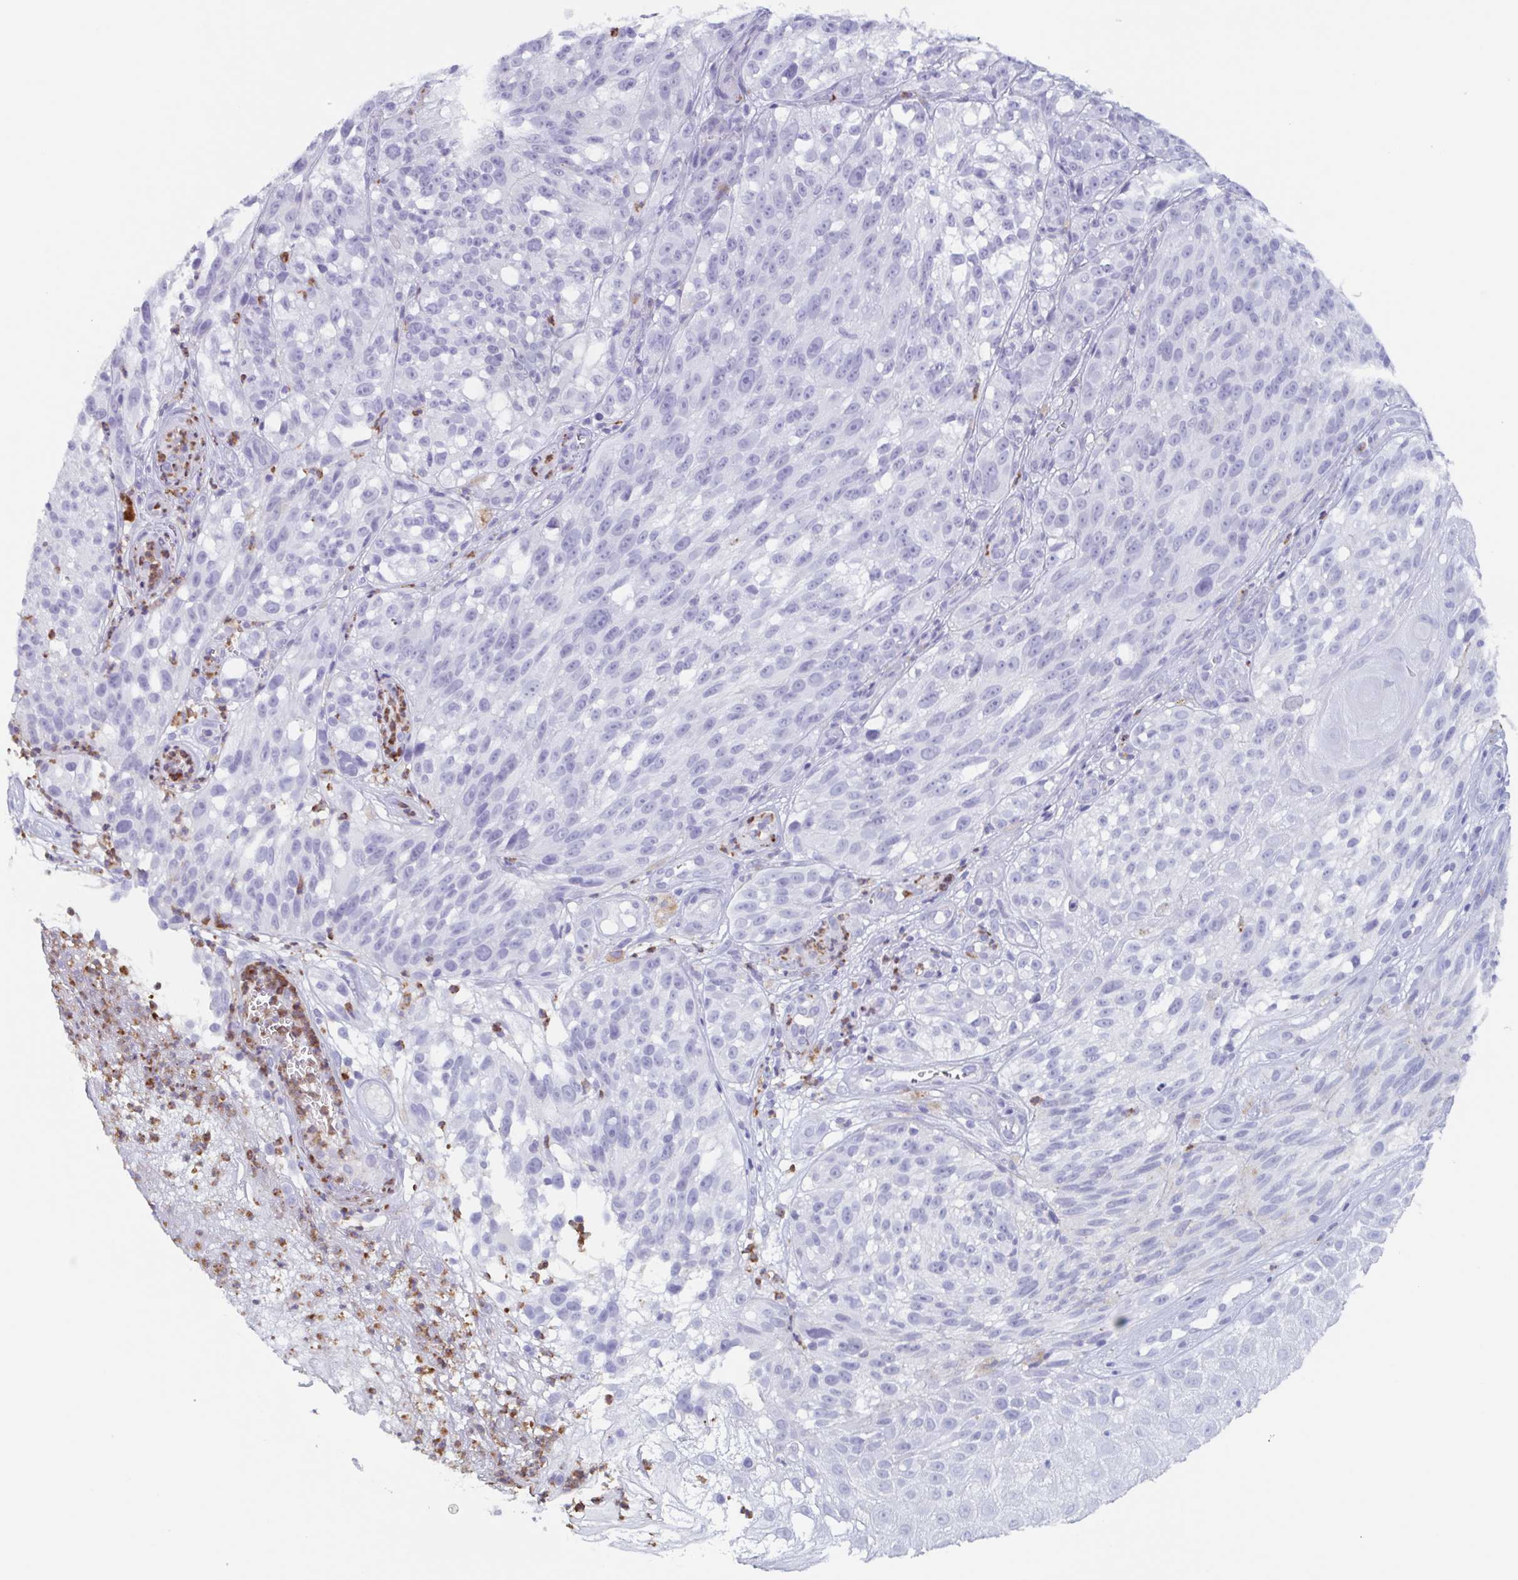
{"staining": {"intensity": "negative", "quantity": "none", "location": "none"}, "tissue": "melanoma", "cell_type": "Tumor cells", "image_type": "cancer", "snomed": [{"axis": "morphology", "description": "Malignant melanoma, NOS"}, {"axis": "topography", "description": "Skin"}], "caption": "Tumor cells are negative for protein expression in human melanoma. (Stains: DAB (3,3'-diaminobenzidine) immunohistochemistry (IHC) with hematoxylin counter stain, Microscopy: brightfield microscopy at high magnification).", "gene": "BPI", "patient": {"sex": "female", "age": 85}}